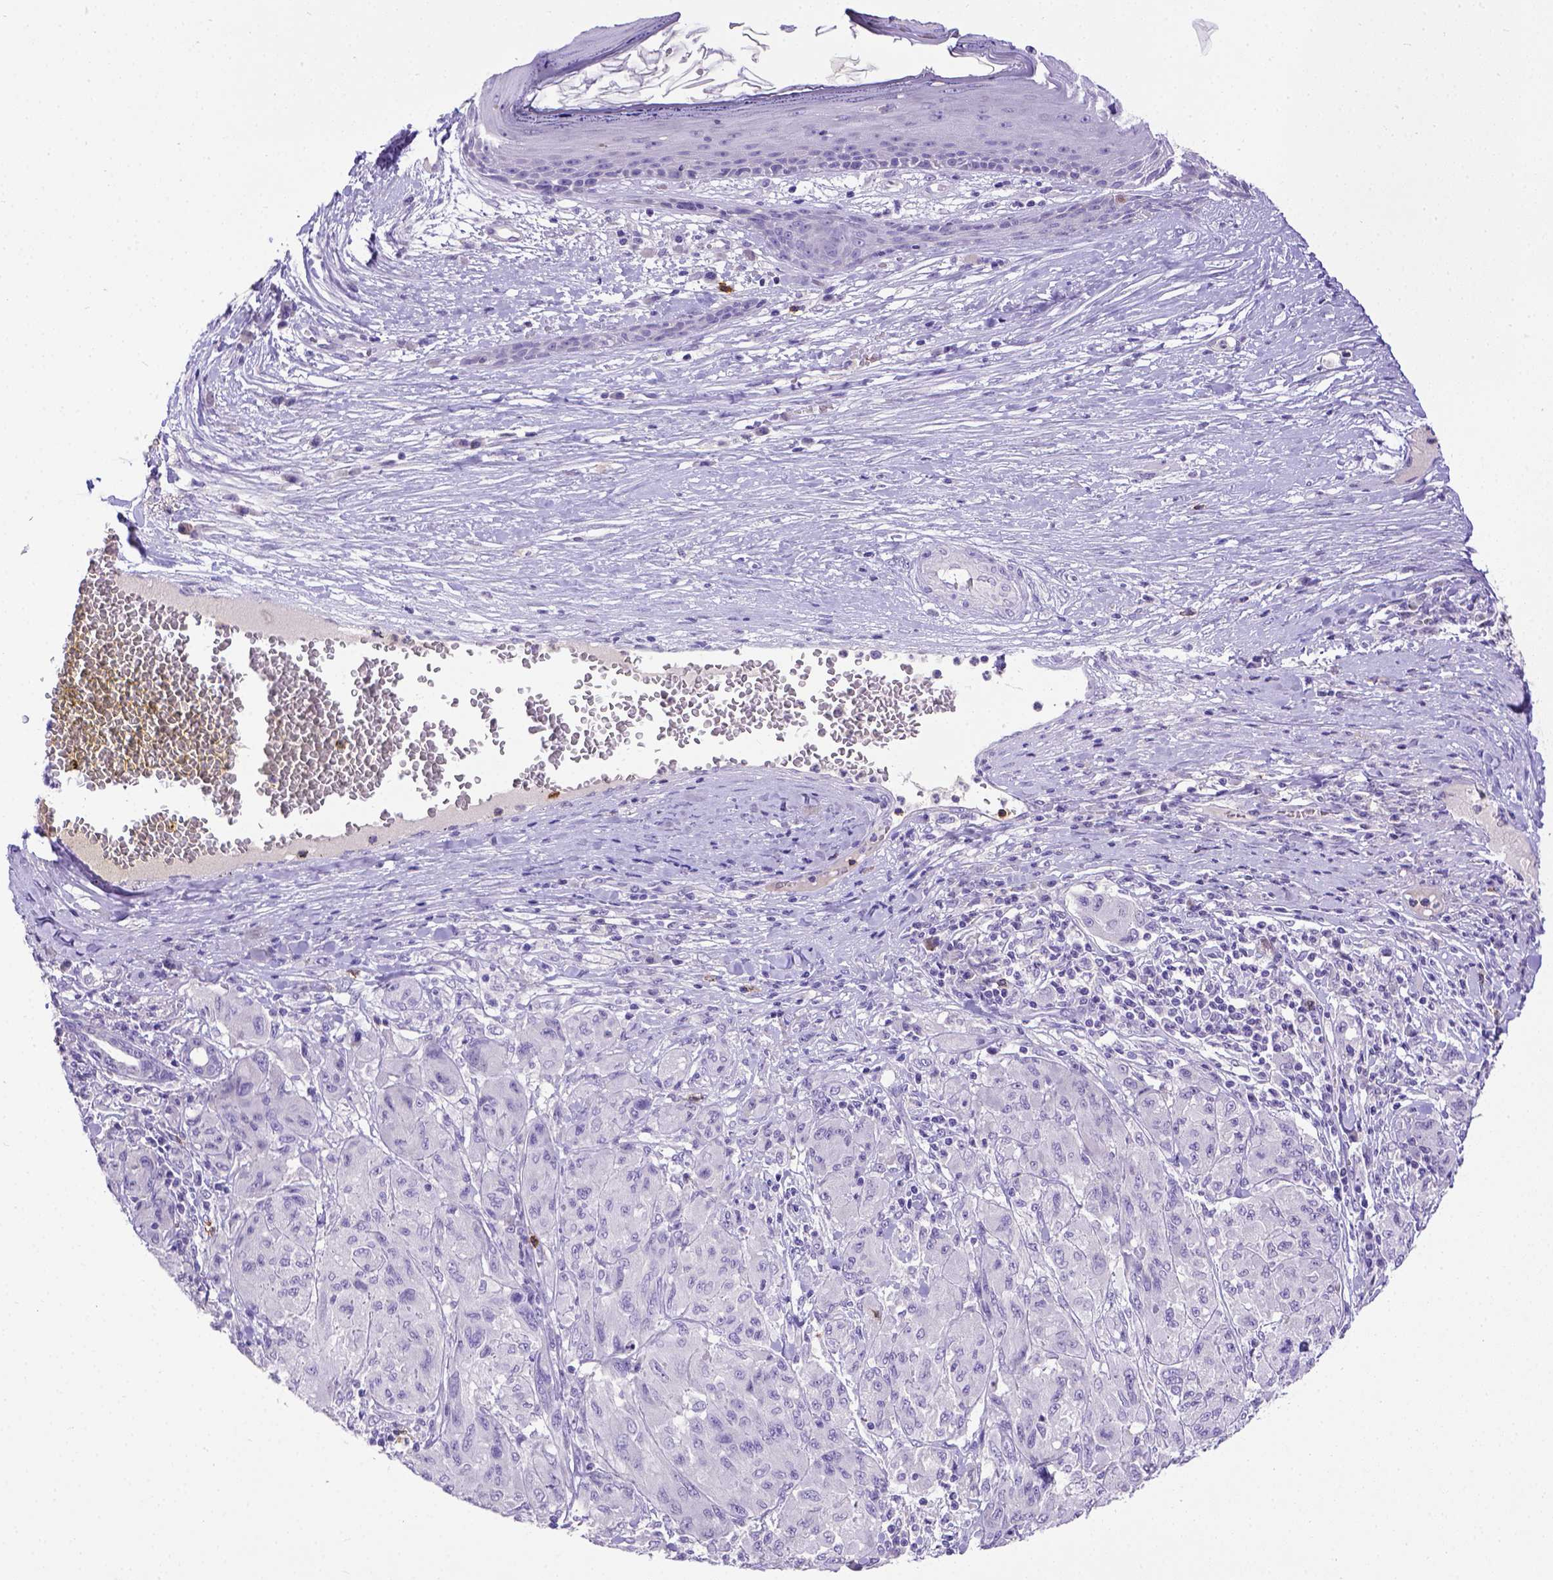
{"staining": {"intensity": "negative", "quantity": "none", "location": "none"}, "tissue": "melanoma", "cell_type": "Tumor cells", "image_type": "cancer", "snomed": [{"axis": "morphology", "description": "Malignant melanoma, NOS"}, {"axis": "topography", "description": "Skin"}], "caption": "Immunohistochemistry (IHC) histopathology image of human melanoma stained for a protein (brown), which exhibits no positivity in tumor cells.", "gene": "B3GAT1", "patient": {"sex": "female", "age": 91}}